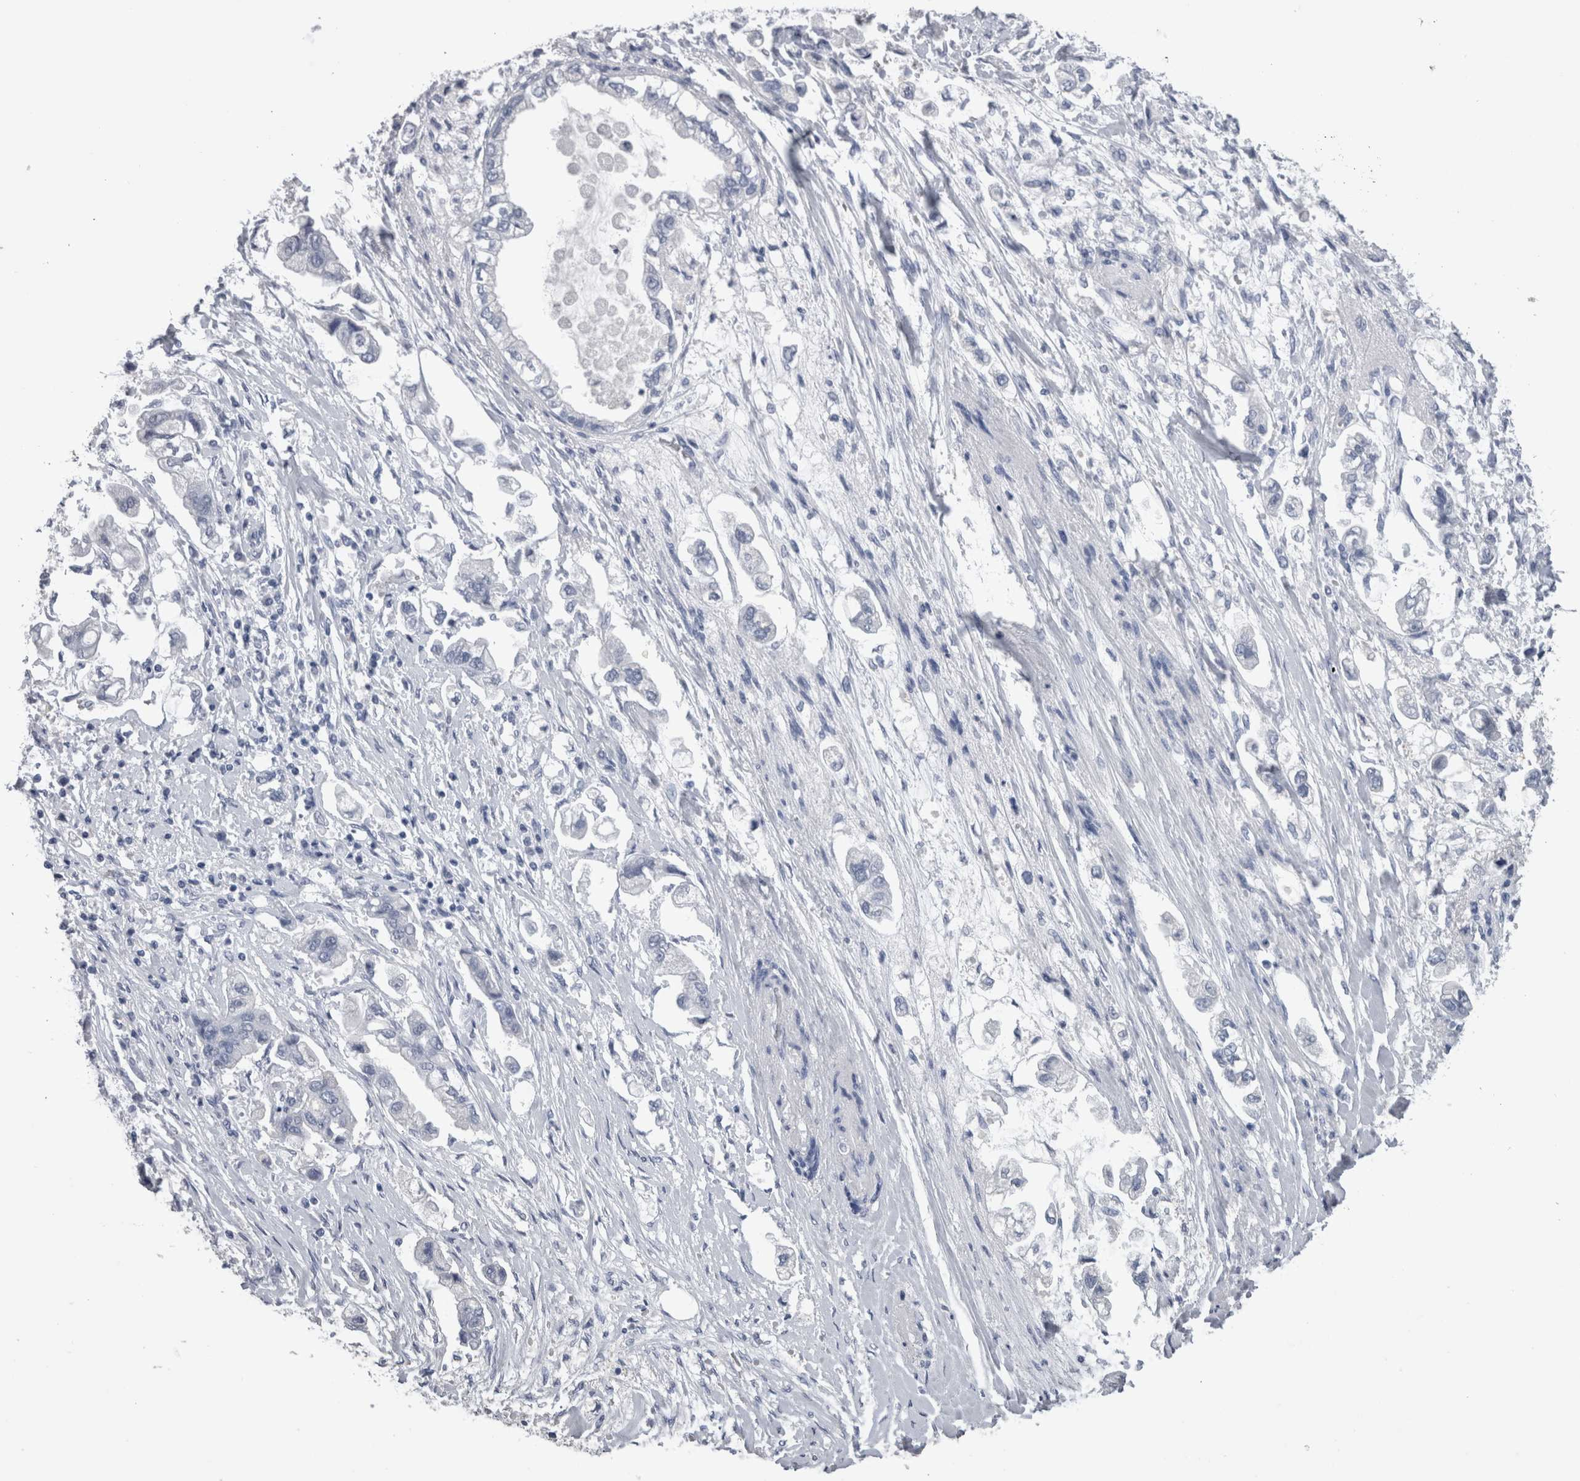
{"staining": {"intensity": "negative", "quantity": "none", "location": "none"}, "tissue": "stomach cancer", "cell_type": "Tumor cells", "image_type": "cancer", "snomed": [{"axis": "morphology", "description": "Adenocarcinoma, NOS"}, {"axis": "topography", "description": "Stomach"}], "caption": "Stomach adenocarcinoma was stained to show a protein in brown. There is no significant staining in tumor cells.", "gene": "CA8", "patient": {"sex": "male", "age": 62}}